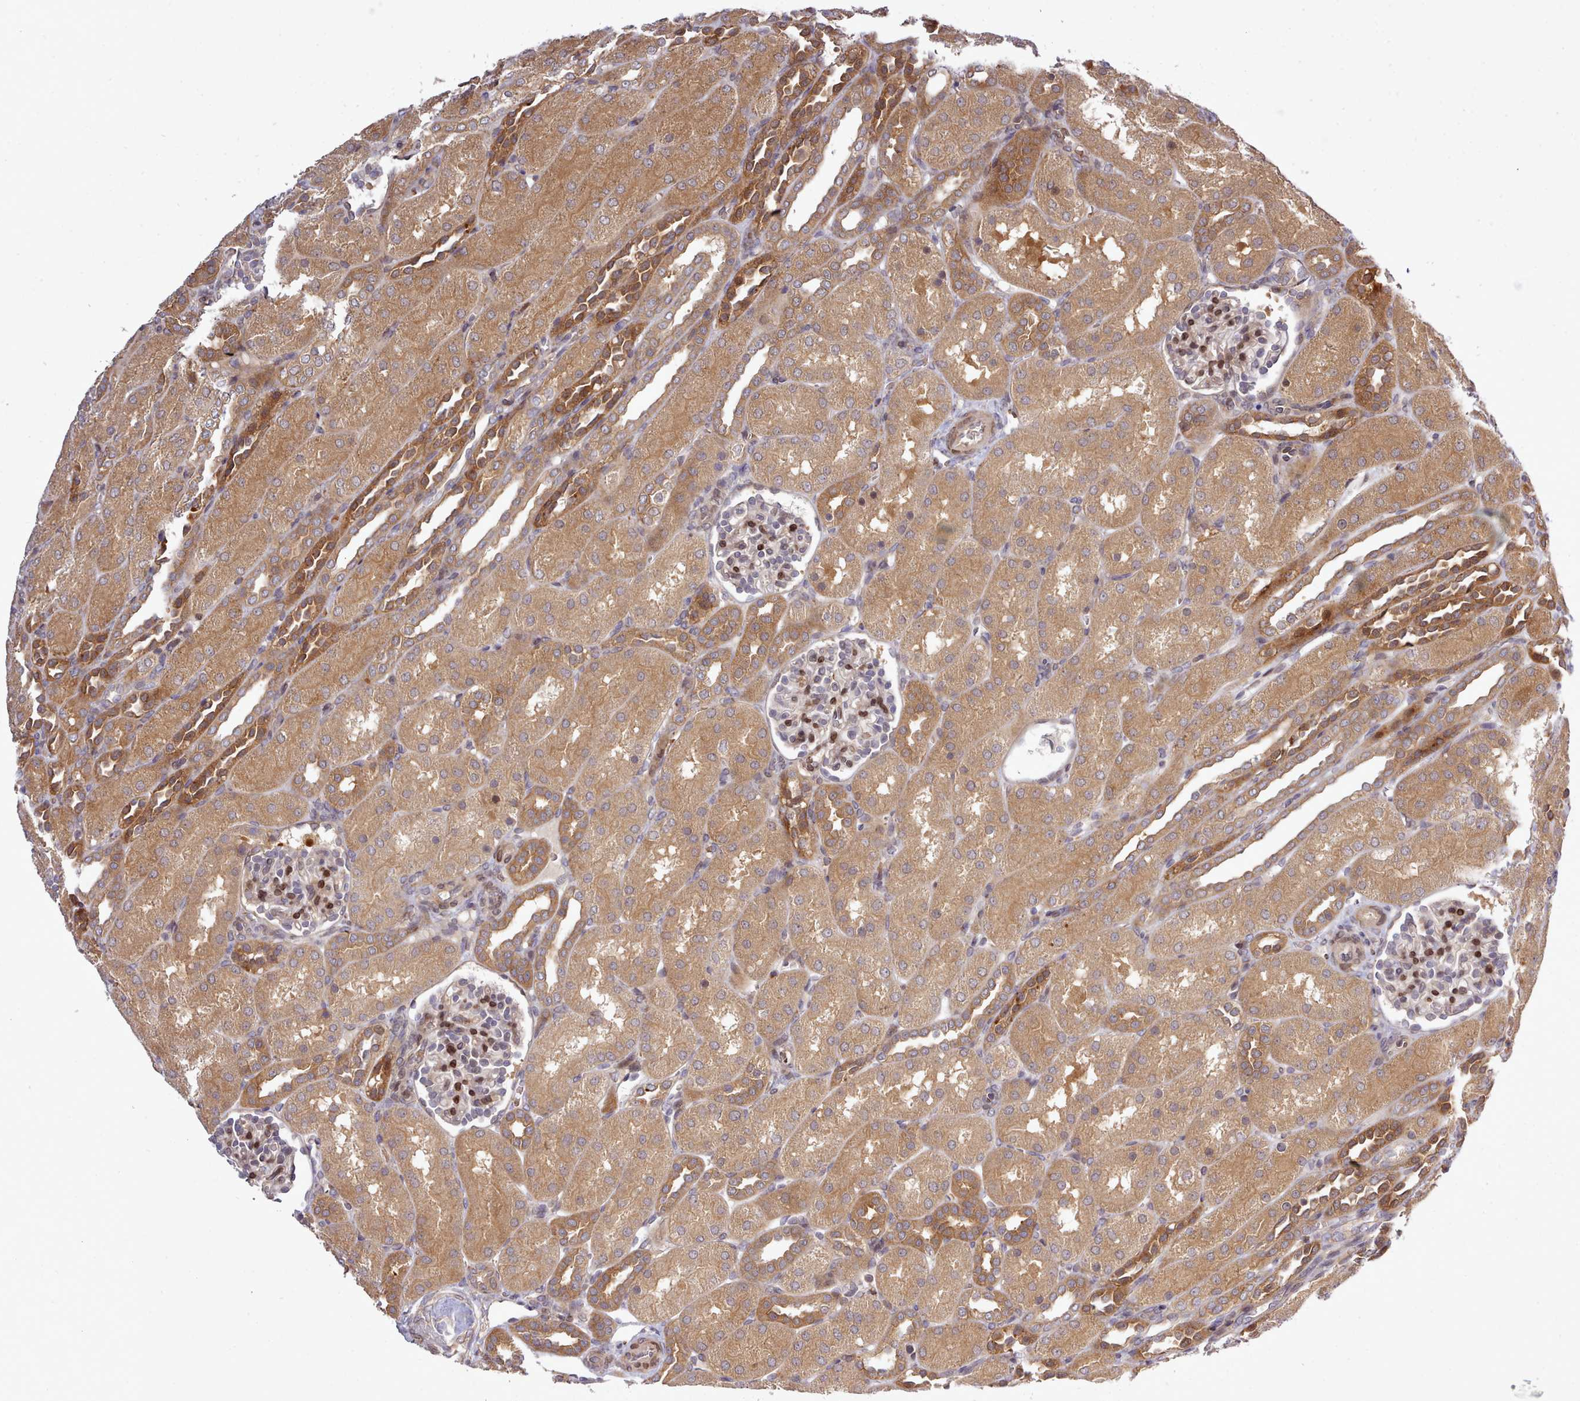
{"staining": {"intensity": "strong", "quantity": "25%-75%", "location": "nuclear"}, "tissue": "kidney", "cell_type": "Cells in glomeruli", "image_type": "normal", "snomed": [{"axis": "morphology", "description": "Normal tissue, NOS"}, {"axis": "topography", "description": "Kidney"}], "caption": "Protein expression analysis of unremarkable human kidney reveals strong nuclear staining in about 25%-75% of cells in glomeruli.", "gene": "UBE2G1", "patient": {"sex": "male", "age": 1}}